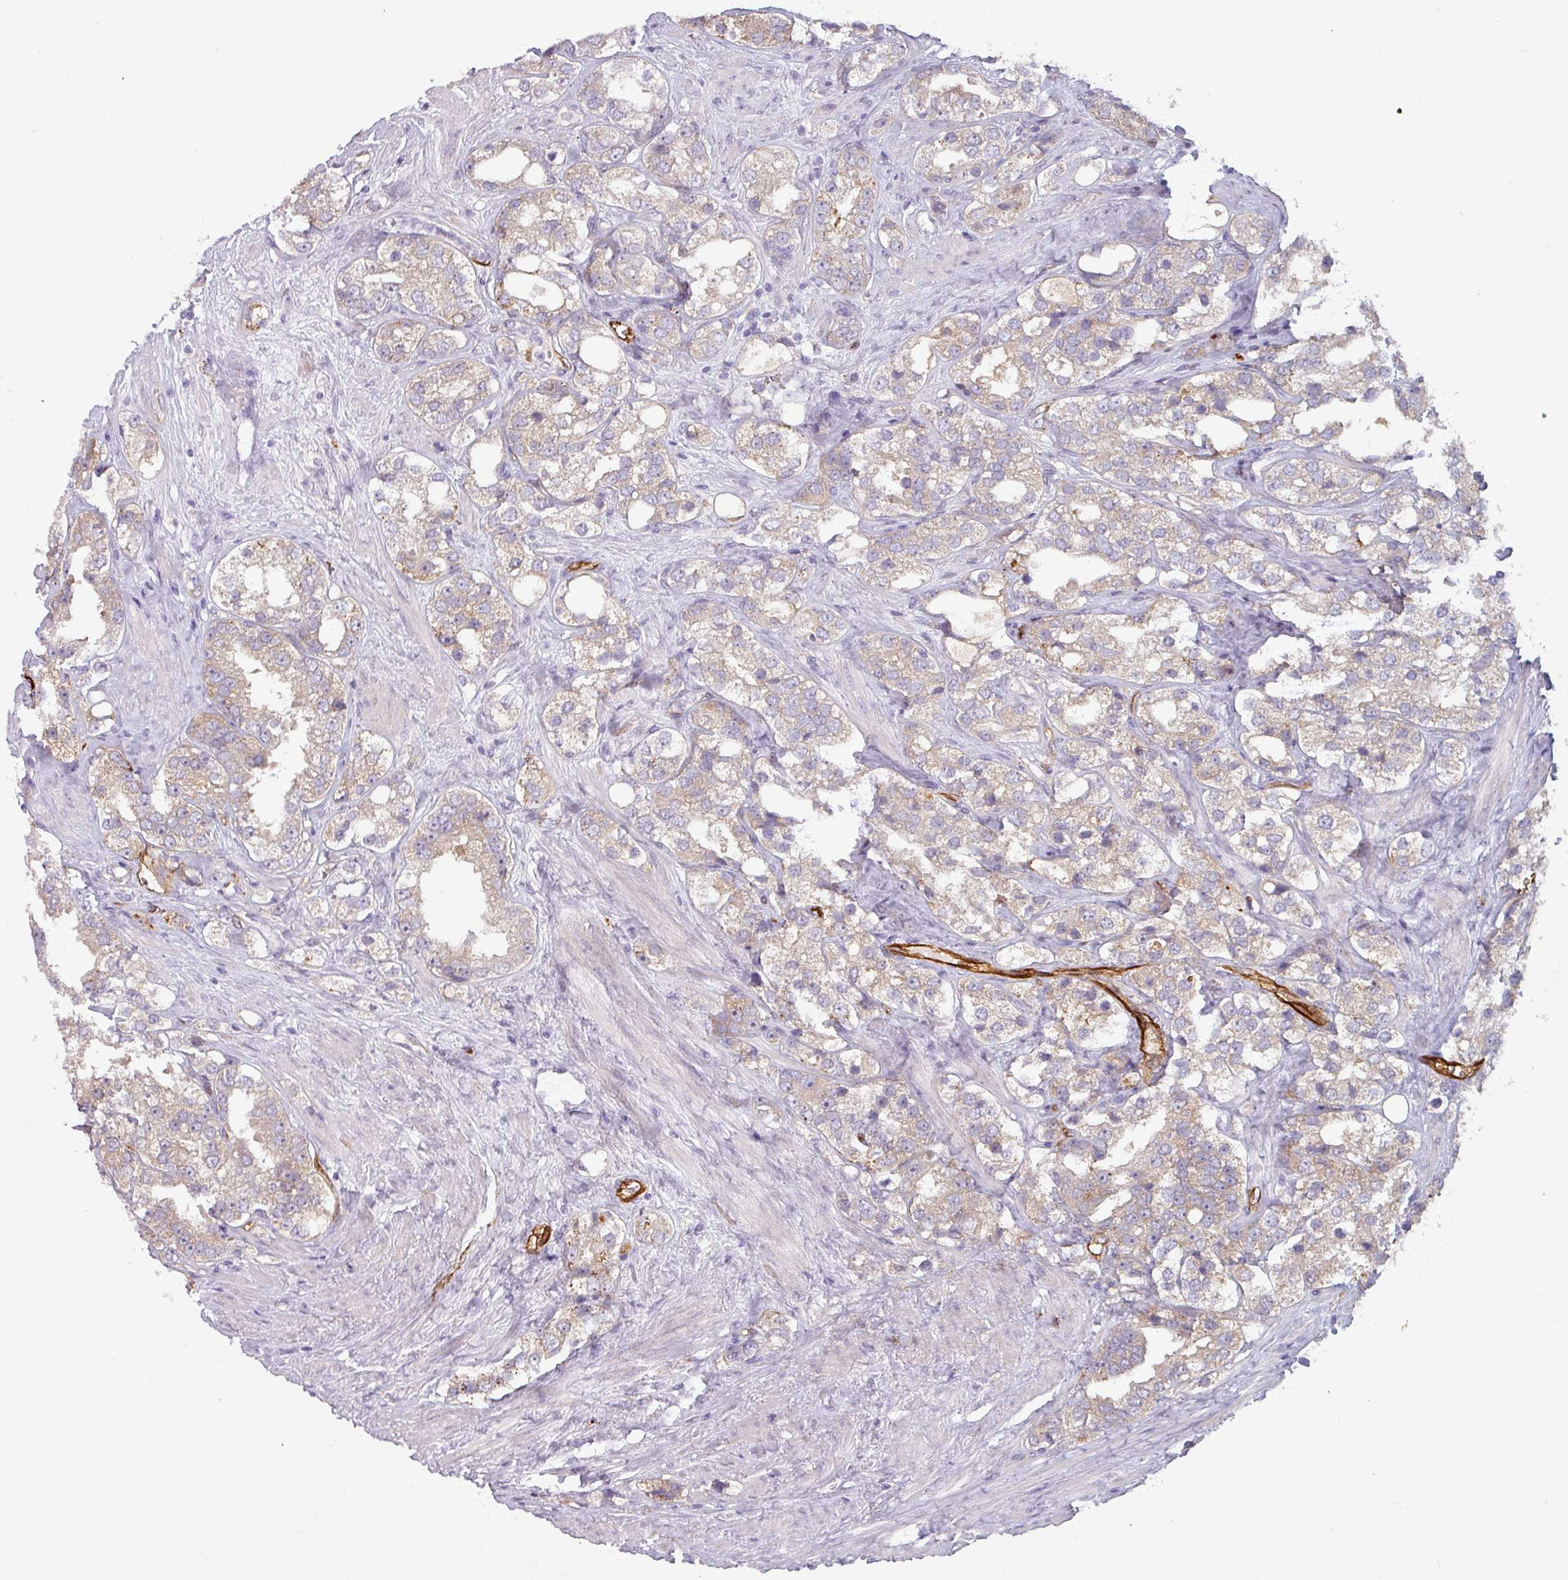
{"staining": {"intensity": "weak", "quantity": "25%-75%", "location": "cytoplasmic/membranous"}, "tissue": "prostate cancer", "cell_type": "Tumor cells", "image_type": "cancer", "snomed": [{"axis": "morphology", "description": "Adenocarcinoma, NOS"}, {"axis": "topography", "description": "Prostate"}], "caption": "An immunohistochemistry photomicrograph of tumor tissue is shown. Protein staining in brown shows weak cytoplasmic/membranous positivity in prostate cancer (adenocarcinoma) within tumor cells.", "gene": "PRODH2", "patient": {"sex": "male", "age": 79}}